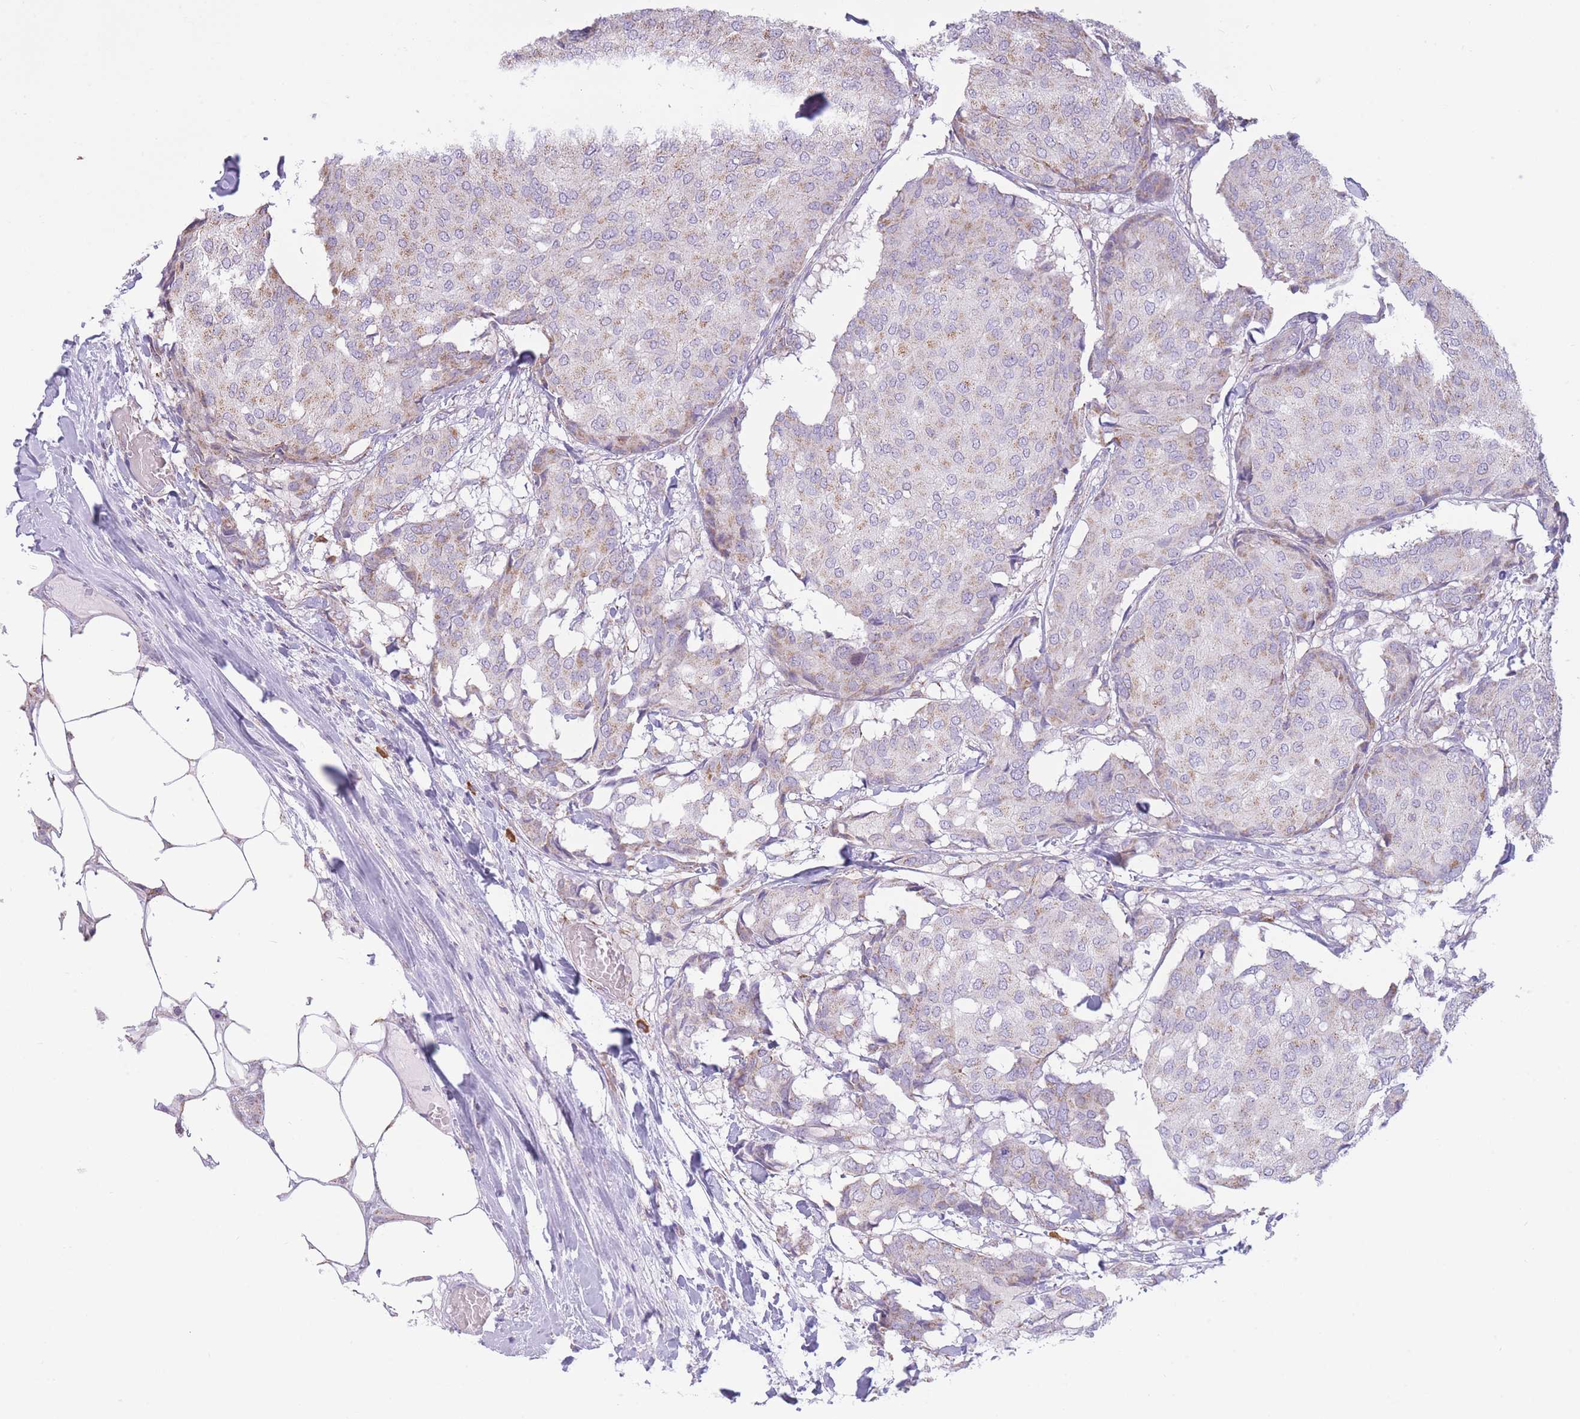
{"staining": {"intensity": "weak", "quantity": "<25%", "location": "cytoplasmic/membranous"}, "tissue": "breast cancer", "cell_type": "Tumor cells", "image_type": "cancer", "snomed": [{"axis": "morphology", "description": "Duct carcinoma"}, {"axis": "topography", "description": "Breast"}], "caption": "Human breast cancer (infiltrating ductal carcinoma) stained for a protein using immunohistochemistry (IHC) demonstrates no staining in tumor cells.", "gene": "PDHA1", "patient": {"sex": "female", "age": 75}}